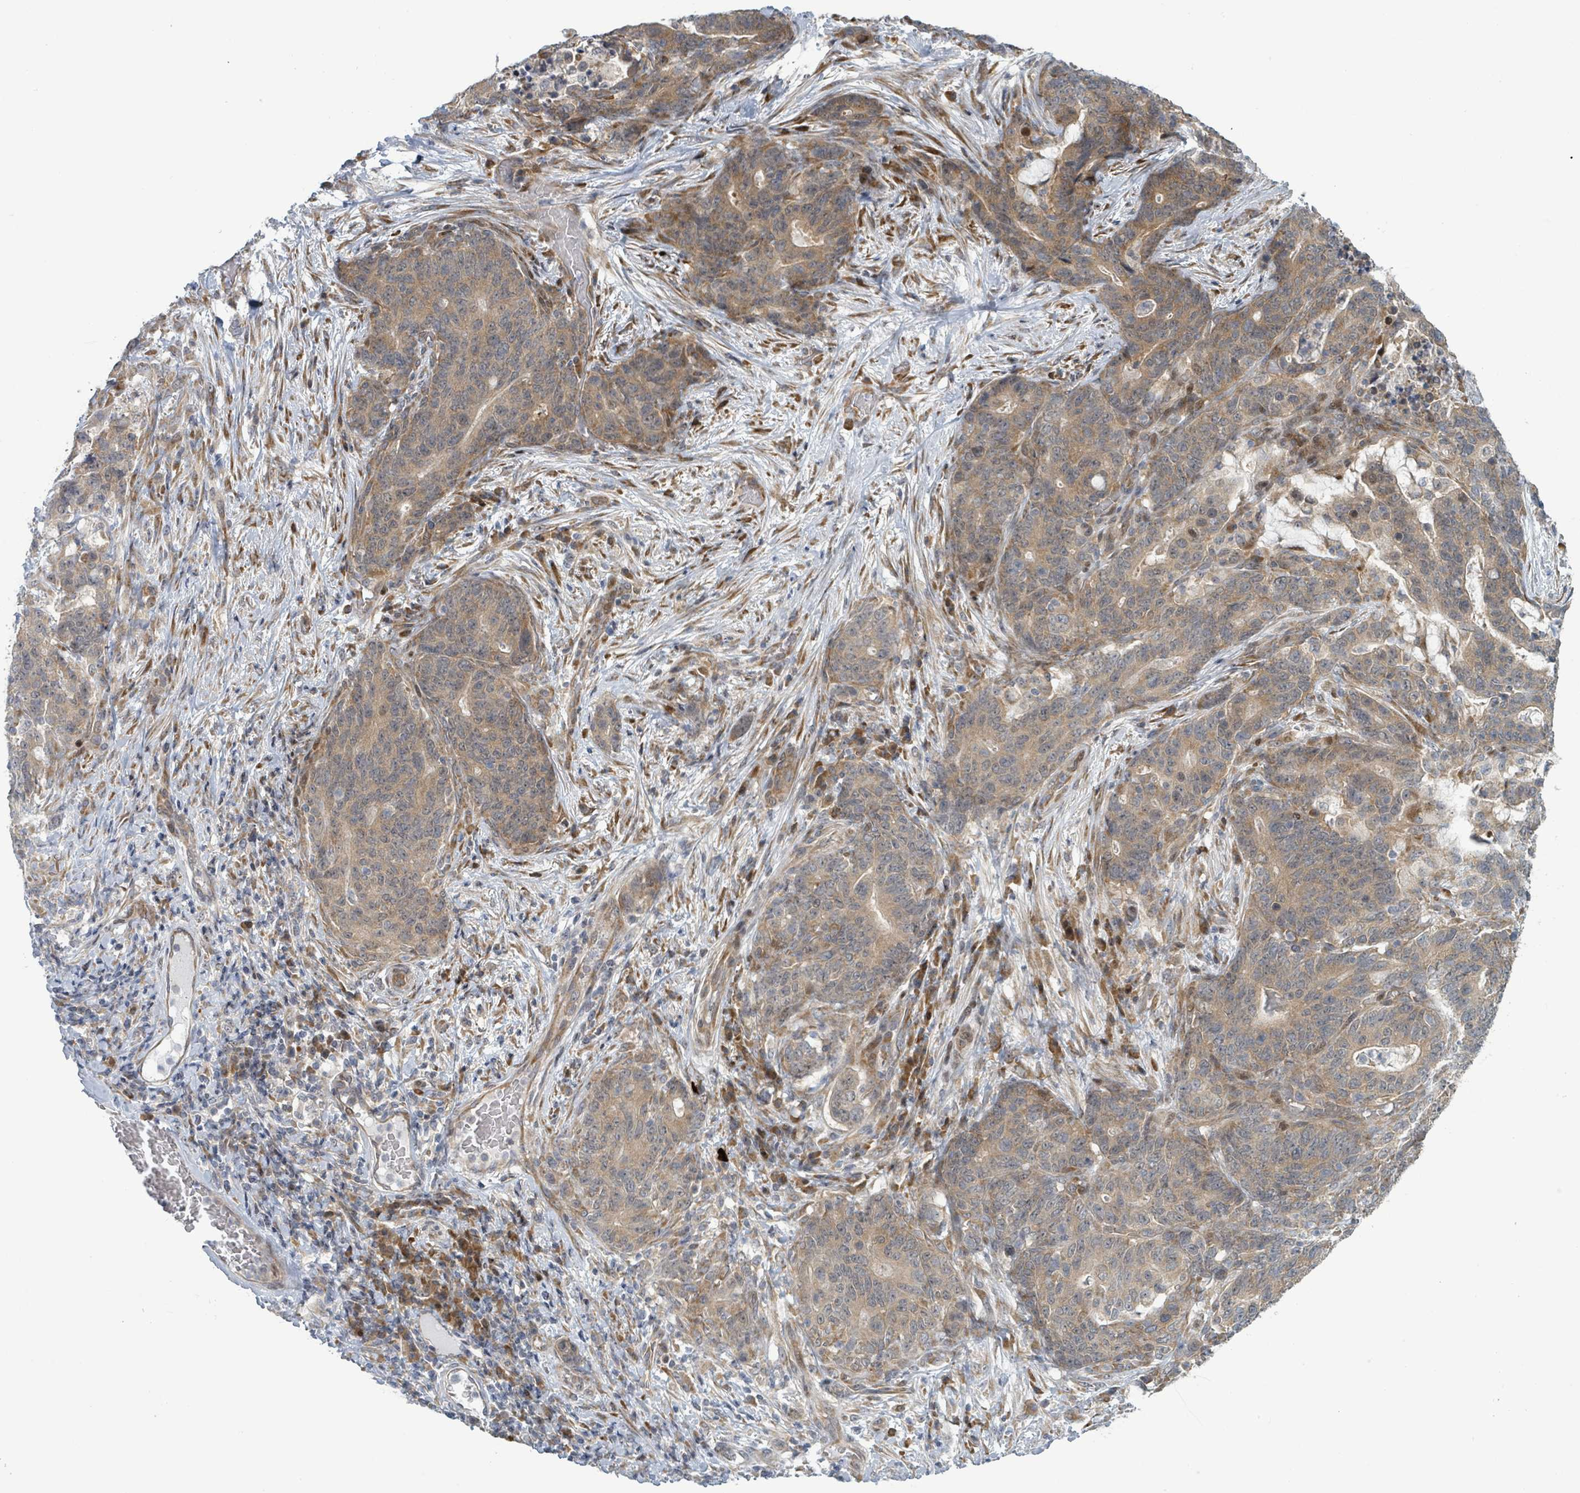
{"staining": {"intensity": "moderate", "quantity": ">75%", "location": "cytoplasmic/membranous"}, "tissue": "stomach cancer", "cell_type": "Tumor cells", "image_type": "cancer", "snomed": [{"axis": "morphology", "description": "Normal tissue, NOS"}, {"axis": "morphology", "description": "Adenocarcinoma, NOS"}, {"axis": "topography", "description": "Stomach"}], "caption": "Brown immunohistochemical staining in human stomach cancer demonstrates moderate cytoplasmic/membranous positivity in approximately >75% of tumor cells.", "gene": "RPL32", "patient": {"sex": "female", "age": 64}}